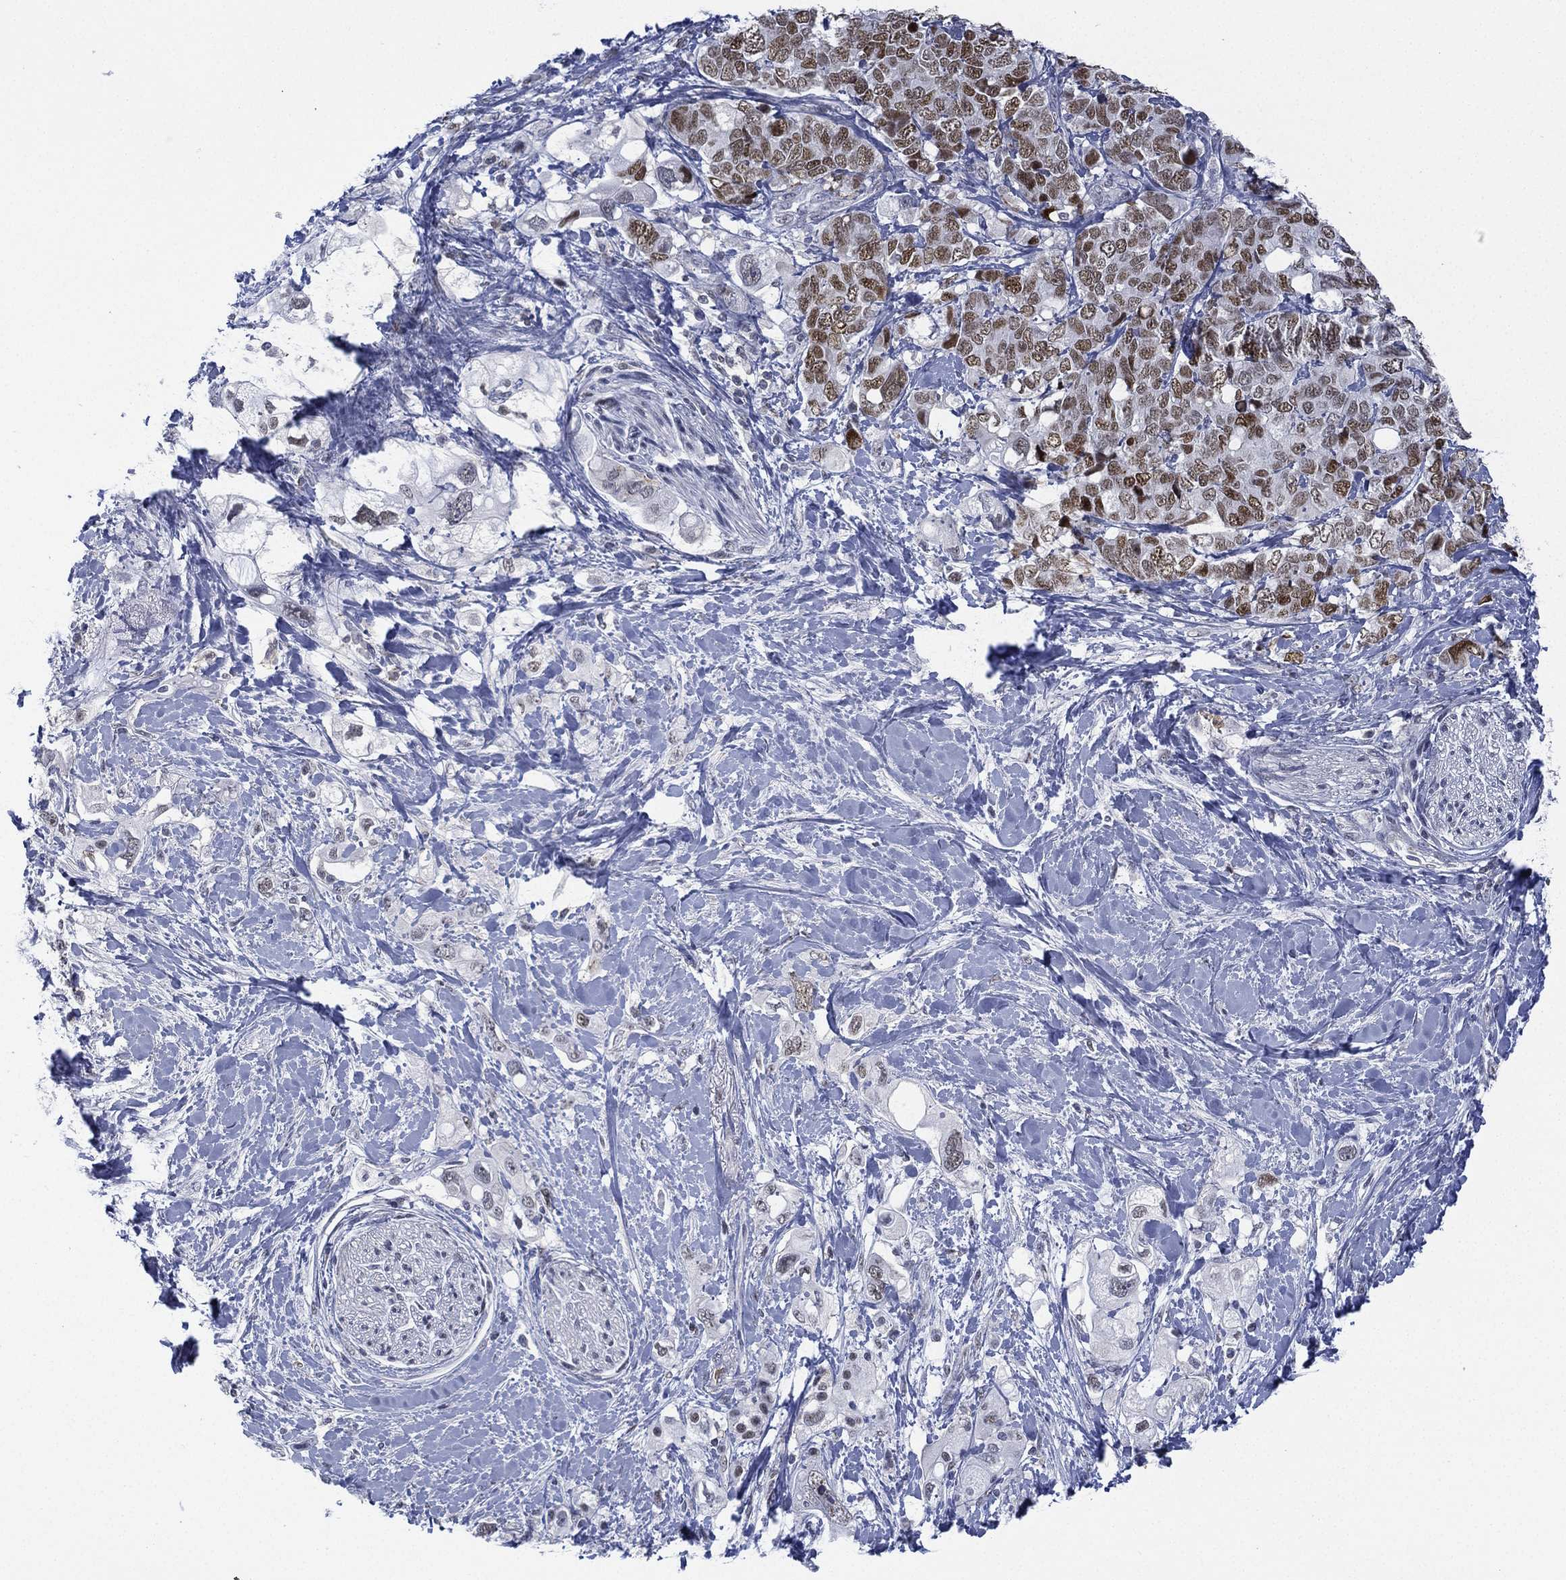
{"staining": {"intensity": "moderate", "quantity": "<25%", "location": "nuclear"}, "tissue": "pancreatic cancer", "cell_type": "Tumor cells", "image_type": "cancer", "snomed": [{"axis": "morphology", "description": "Adenocarcinoma, NOS"}, {"axis": "topography", "description": "Pancreas"}], "caption": "Protein expression analysis of adenocarcinoma (pancreatic) reveals moderate nuclear positivity in approximately <25% of tumor cells. The staining was performed using DAB (3,3'-diaminobenzidine) to visualize the protein expression in brown, while the nuclei were stained in blue with hematoxylin (Magnification: 20x).", "gene": "ZNF711", "patient": {"sex": "female", "age": 56}}